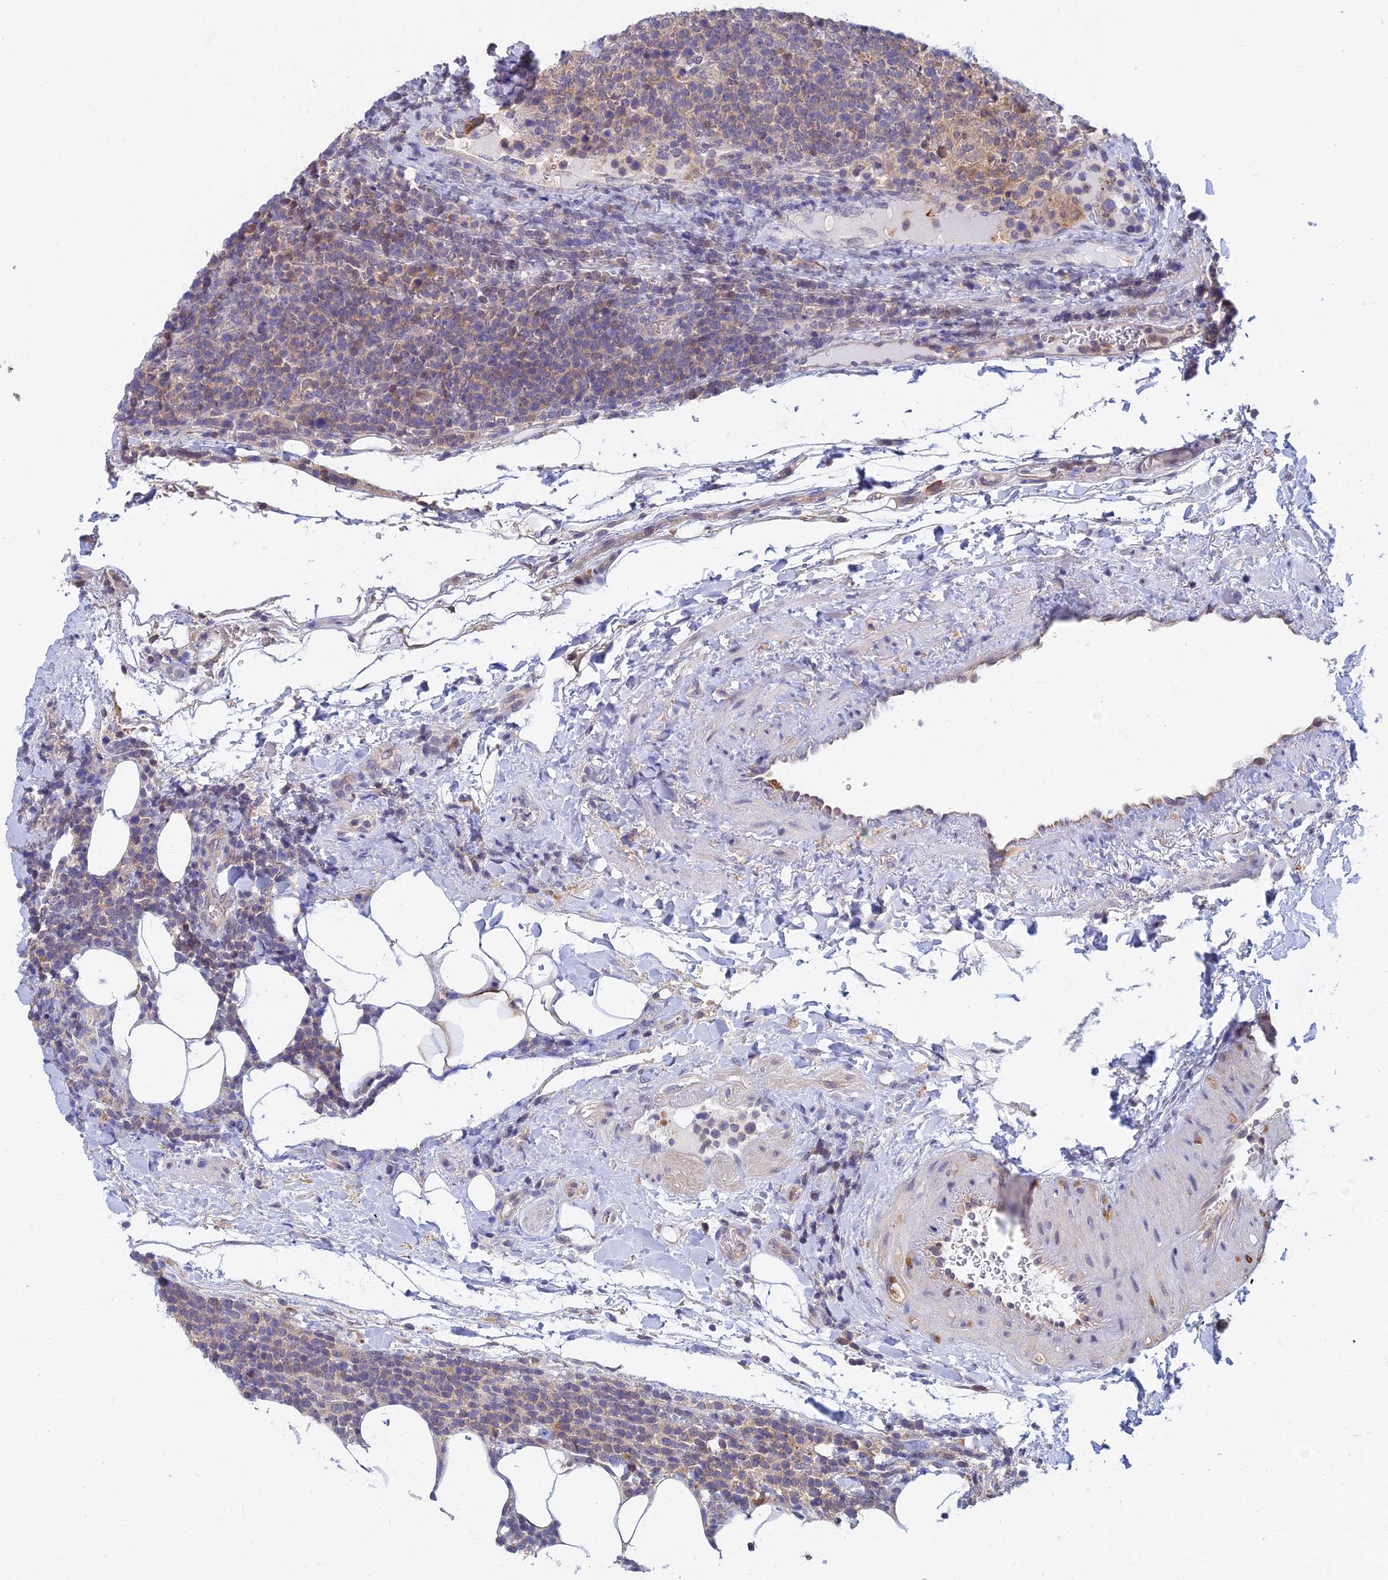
{"staining": {"intensity": "weak", "quantity": "25%-75%", "location": "cytoplasmic/membranous"}, "tissue": "lymphoma", "cell_type": "Tumor cells", "image_type": "cancer", "snomed": [{"axis": "morphology", "description": "Malignant lymphoma, non-Hodgkin's type, High grade"}, {"axis": "topography", "description": "Lymph node"}], "caption": "The photomicrograph reveals immunohistochemical staining of malignant lymphoma, non-Hodgkin's type (high-grade). There is weak cytoplasmic/membranous positivity is present in approximately 25%-75% of tumor cells. The protein is stained brown, and the nuclei are stained in blue (DAB IHC with brightfield microscopy, high magnification).", "gene": "B3GALT4", "patient": {"sex": "male", "age": 61}}